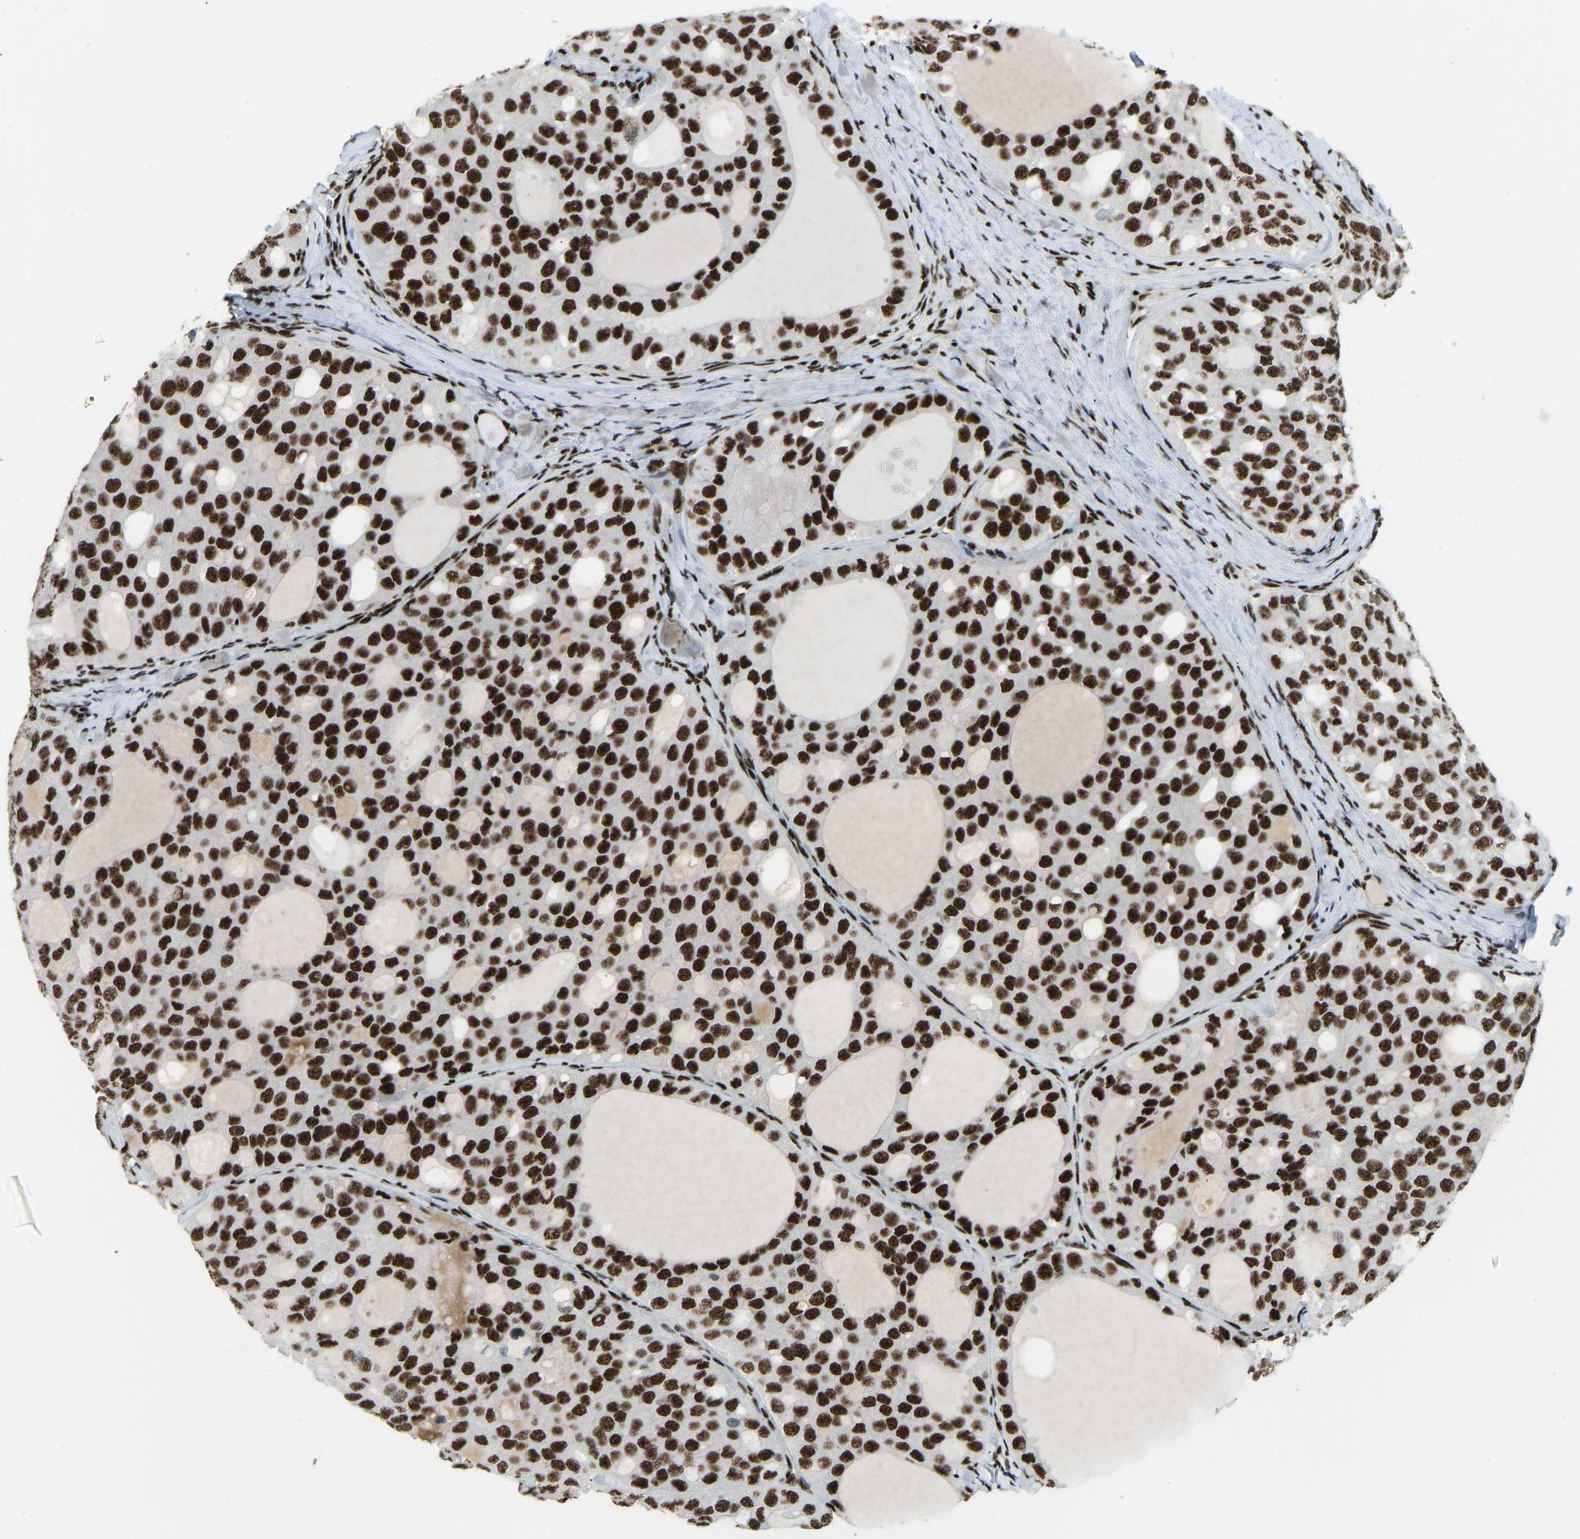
{"staining": {"intensity": "strong", "quantity": ">75%", "location": "nuclear"}, "tissue": "thyroid cancer", "cell_type": "Tumor cells", "image_type": "cancer", "snomed": [{"axis": "morphology", "description": "Follicular adenoma carcinoma, NOS"}, {"axis": "topography", "description": "Thyroid gland"}], "caption": "Thyroid cancer stained with a brown dye demonstrates strong nuclear positive staining in about >75% of tumor cells.", "gene": "FOXK1", "patient": {"sex": "male", "age": 75}}